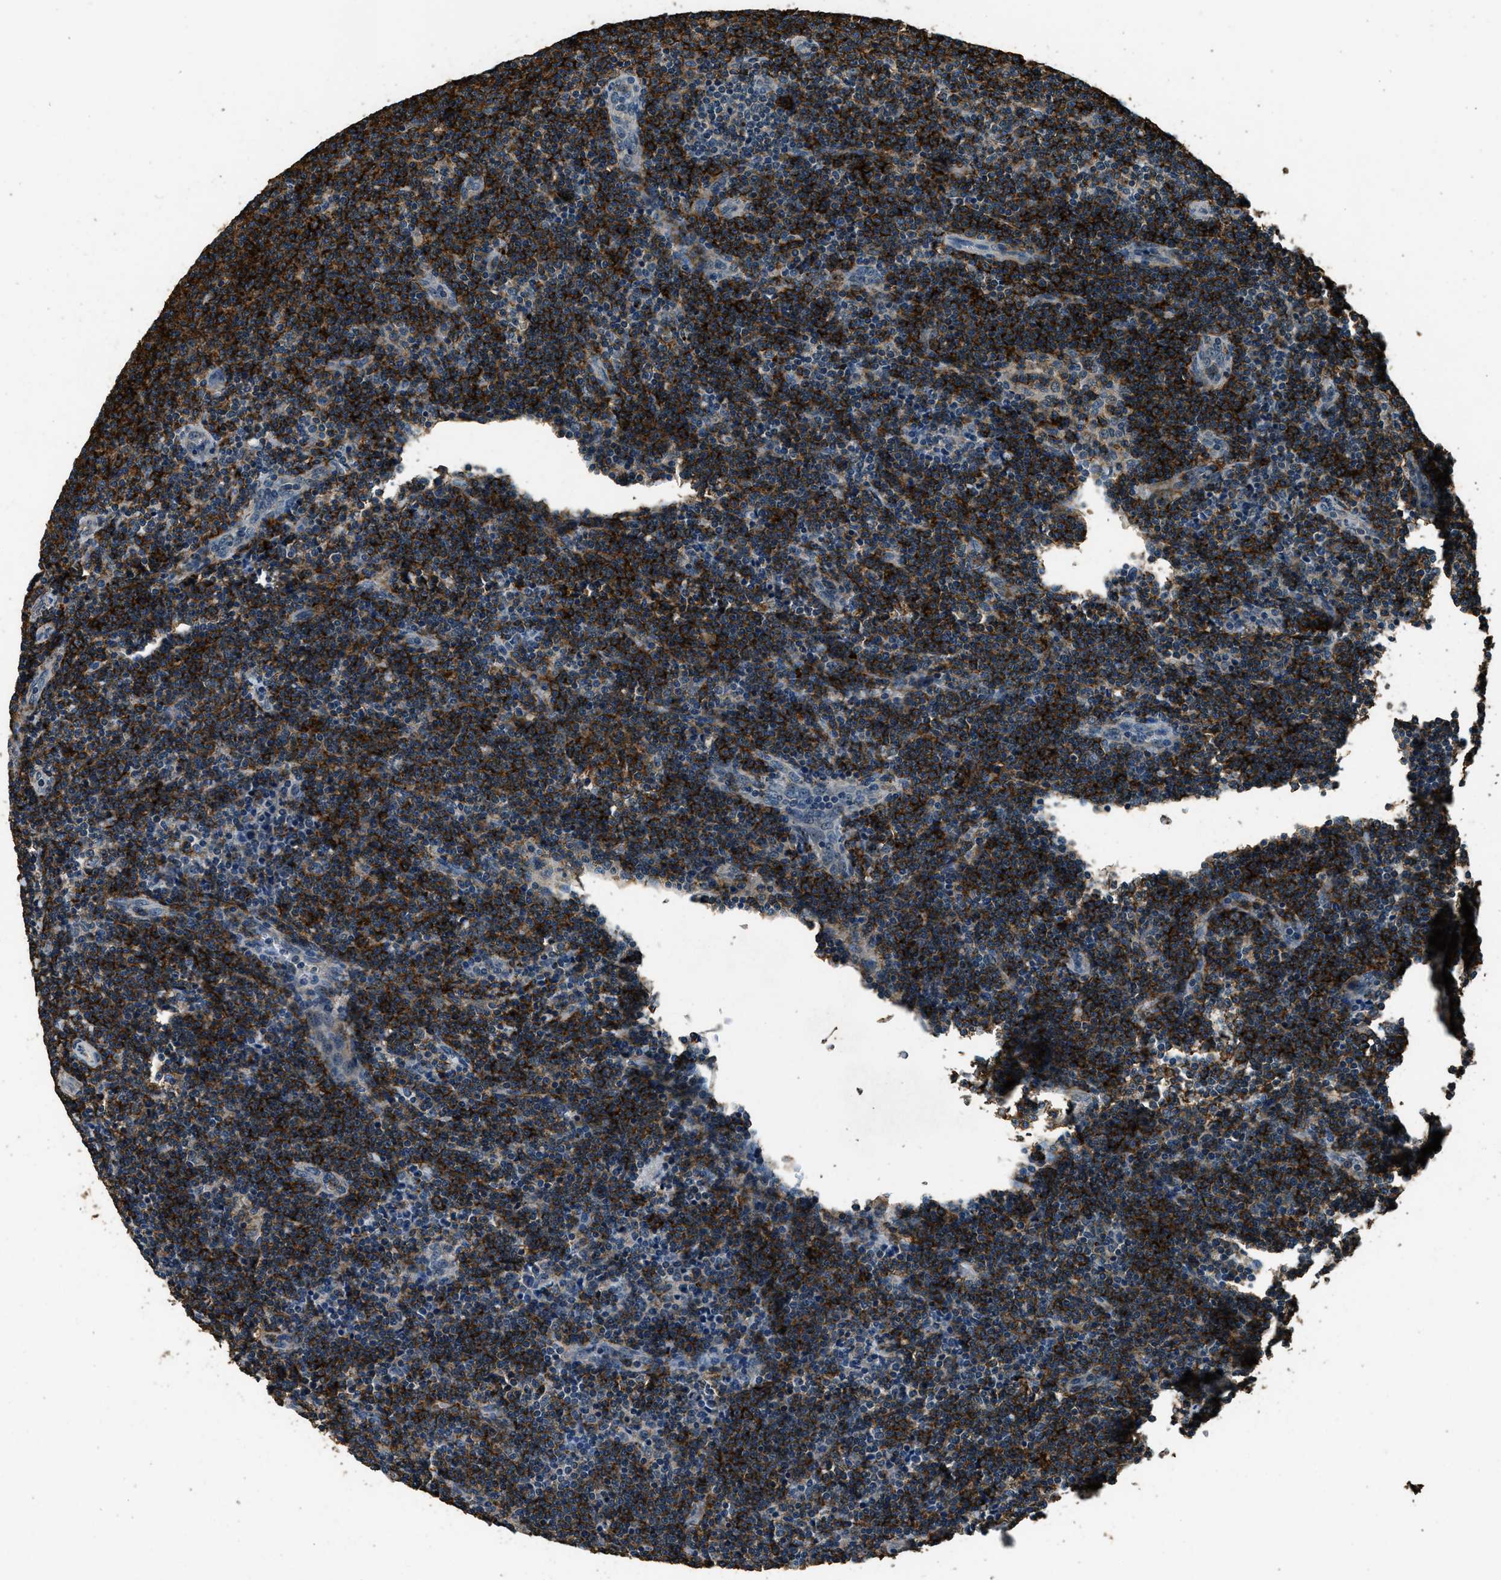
{"staining": {"intensity": "strong", "quantity": "25%-75%", "location": "cytoplasmic/membranous"}, "tissue": "lymphoma", "cell_type": "Tumor cells", "image_type": "cancer", "snomed": [{"axis": "morphology", "description": "Malignant lymphoma, non-Hodgkin's type, Low grade"}, {"axis": "topography", "description": "Lymph node"}], "caption": "Lymphoma stained with a brown dye demonstrates strong cytoplasmic/membranous positive positivity in about 25%-75% of tumor cells.", "gene": "SALL3", "patient": {"sex": "male", "age": 66}}